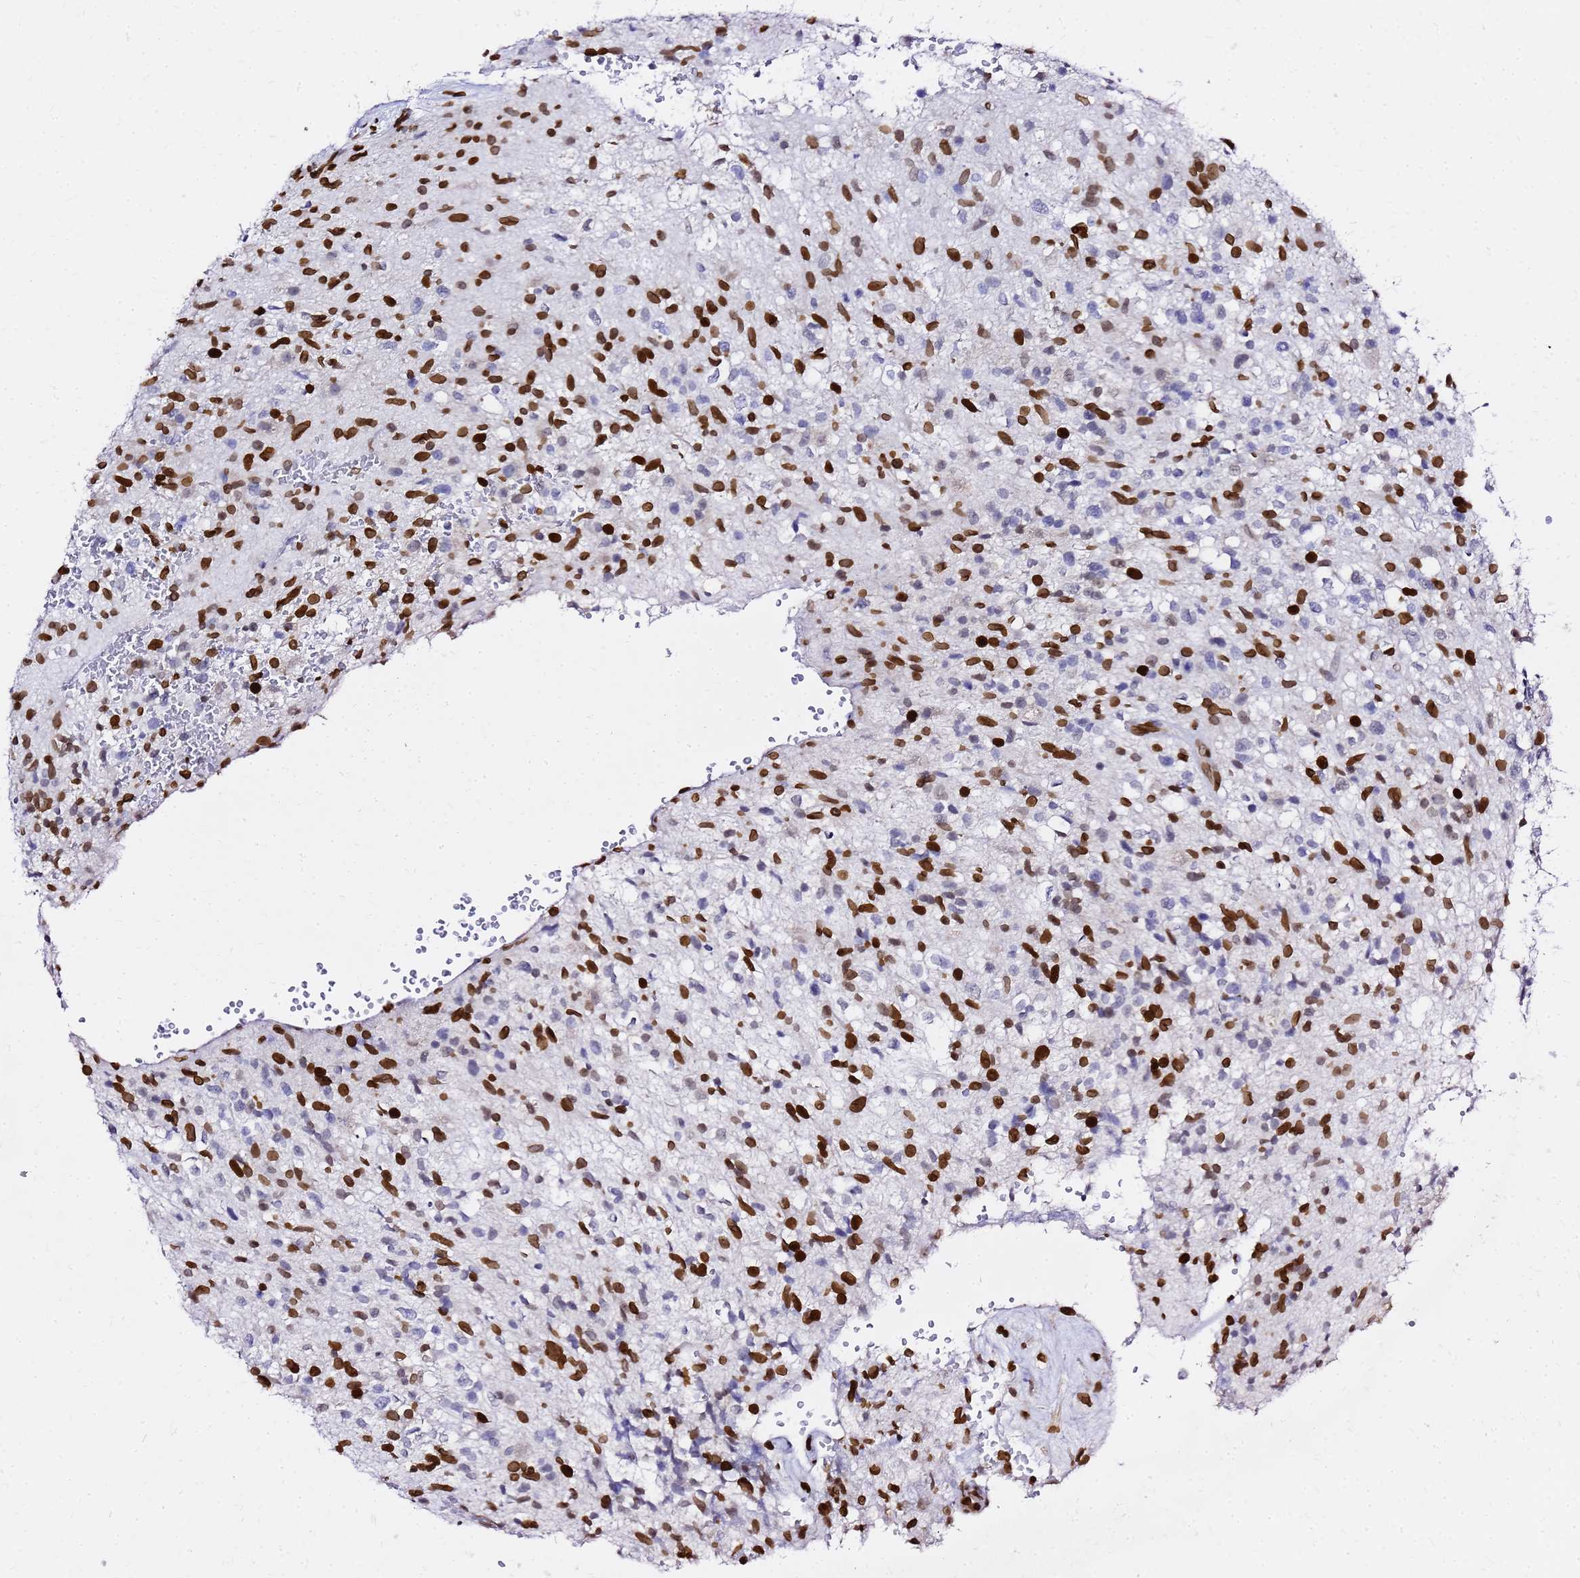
{"staining": {"intensity": "strong", "quantity": "25%-75%", "location": "nuclear"}, "tissue": "glioma", "cell_type": "Tumor cells", "image_type": "cancer", "snomed": [{"axis": "morphology", "description": "Glioma, malignant, High grade"}, {"axis": "topography", "description": "Brain"}], "caption": "Immunohistochemistry micrograph of human glioma stained for a protein (brown), which exhibits high levels of strong nuclear staining in about 25%-75% of tumor cells.", "gene": "C6orf141", "patient": {"sex": "male", "age": 56}}